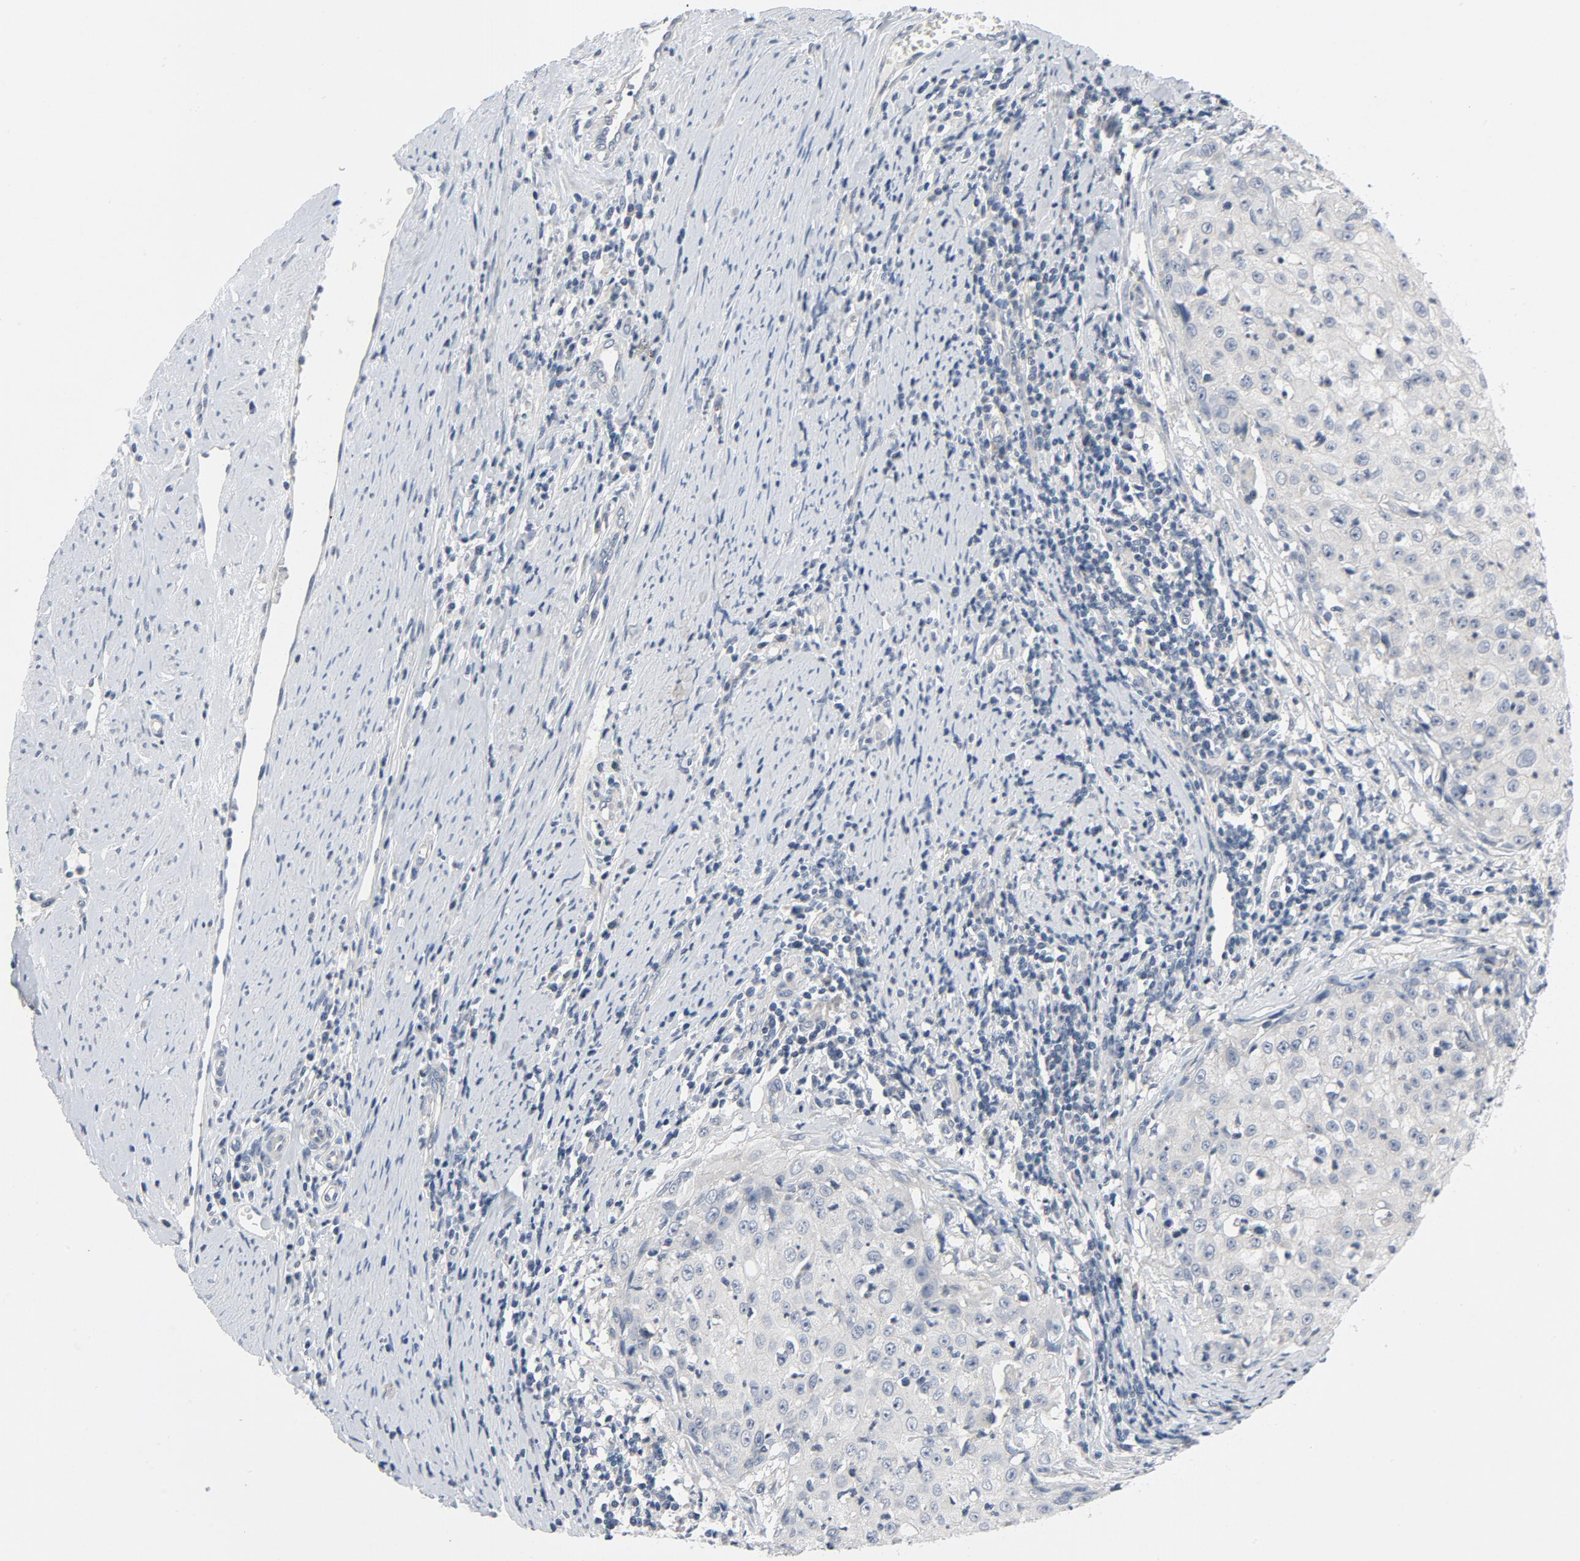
{"staining": {"intensity": "negative", "quantity": "none", "location": "none"}, "tissue": "cervical cancer", "cell_type": "Tumor cells", "image_type": "cancer", "snomed": [{"axis": "morphology", "description": "Squamous cell carcinoma, NOS"}, {"axis": "topography", "description": "Cervix"}], "caption": "This is a image of immunohistochemistry (IHC) staining of cervical cancer (squamous cell carcinoma), which shows no staining in tumor cells.", "gene": "TSG101", "patient": {"sex": "female", "age": 27}}